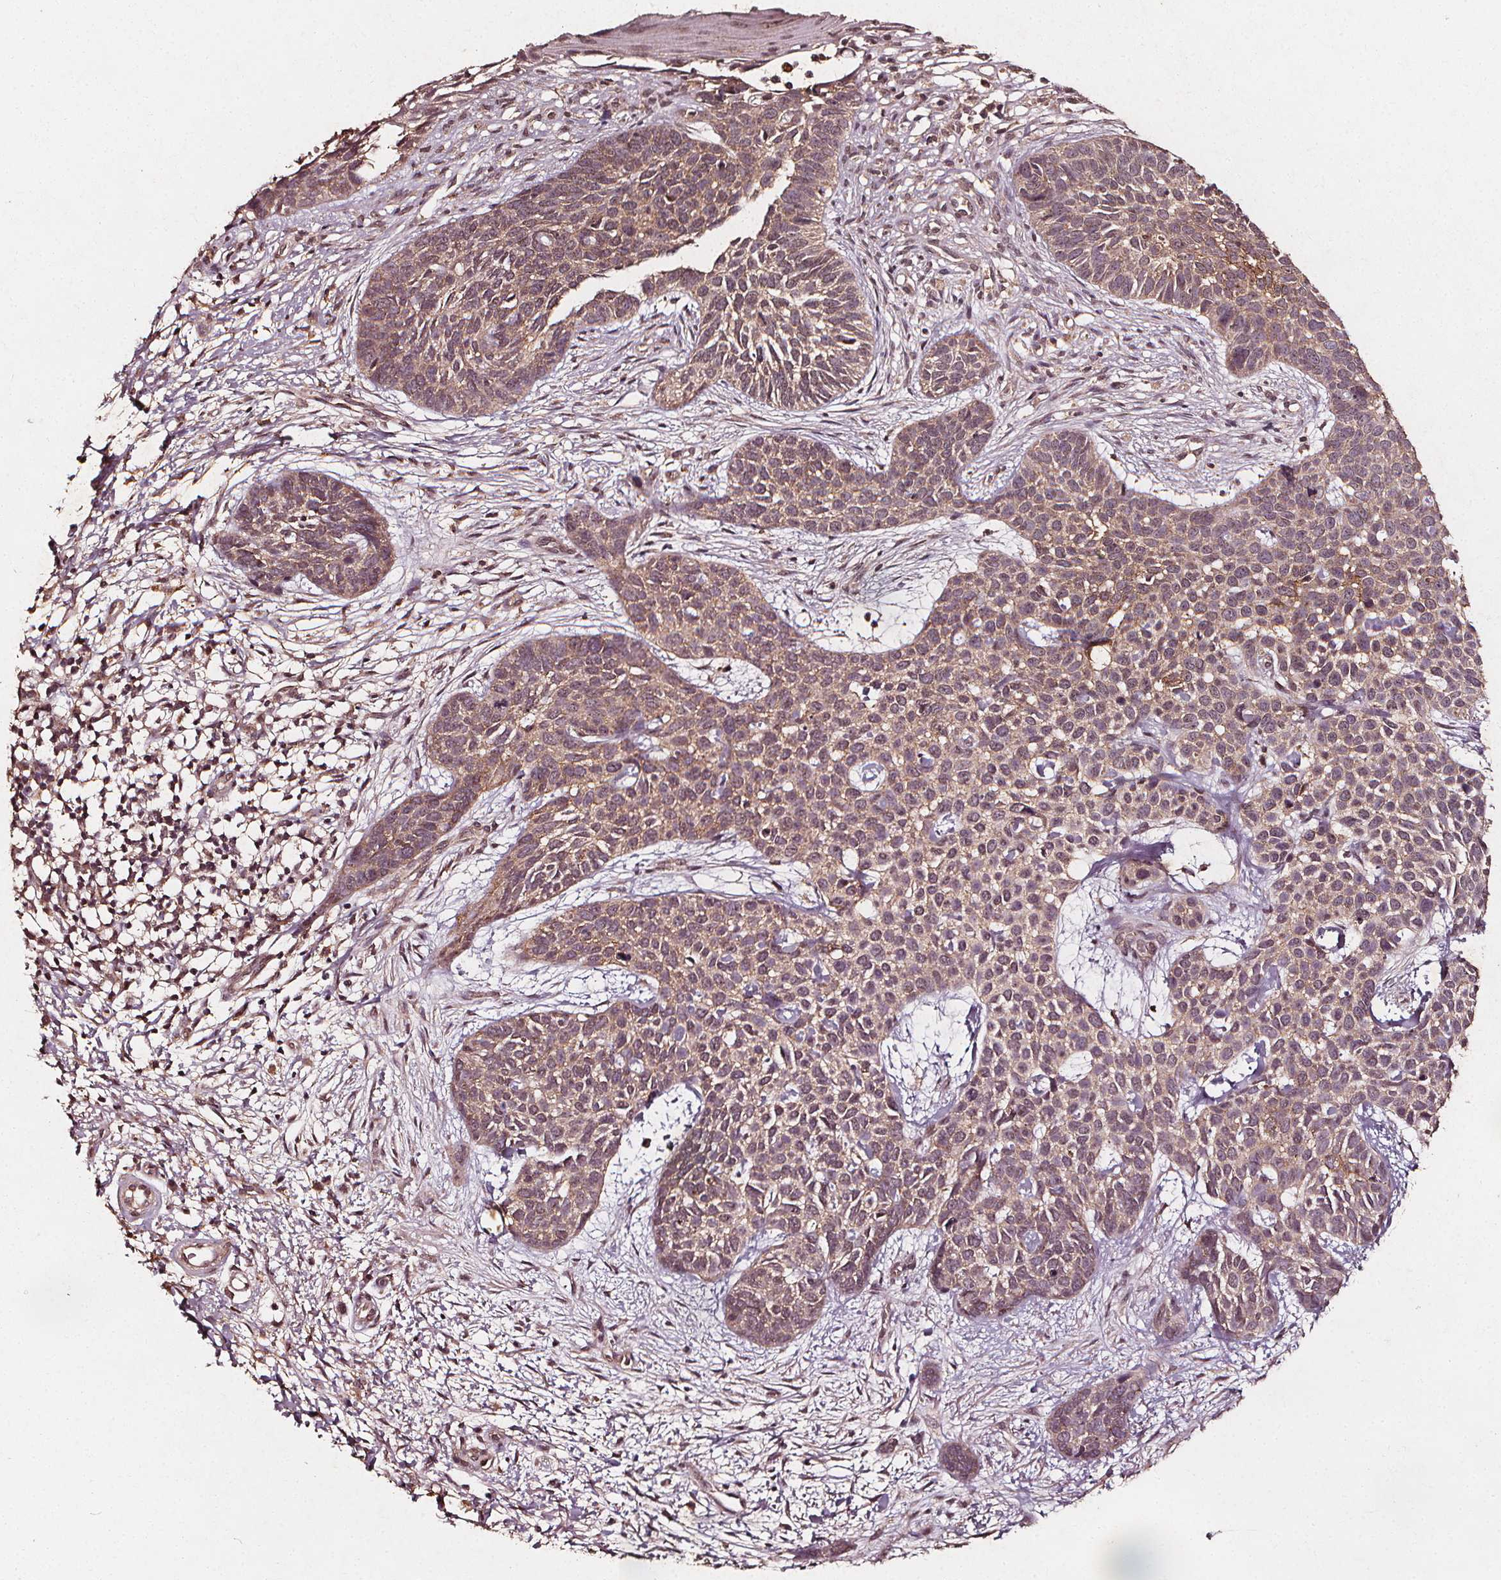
{"staining": {"intensity": "weak", "quantity": "25%-75%", "location": "cytoplasmic/membranous"}, "tissue": "skin cancer", "cell_type": "Tumor cells", "image_type": "cancer", "snomed": [{"axis": "morphology", "description": "Basal cell carcinoma"}, {"axis": "topography", "description": "Skin"}], "caption": "High-power microscopy captured an immunohistochemistry (IHC) image of basal cell carcinoma (skin), revealing weak cytoplasmic/membranous expression in approximately 25%-75% of tumor cells.", "gene": "ABCA1", "patient": {"sex": "male", "age": 69}}